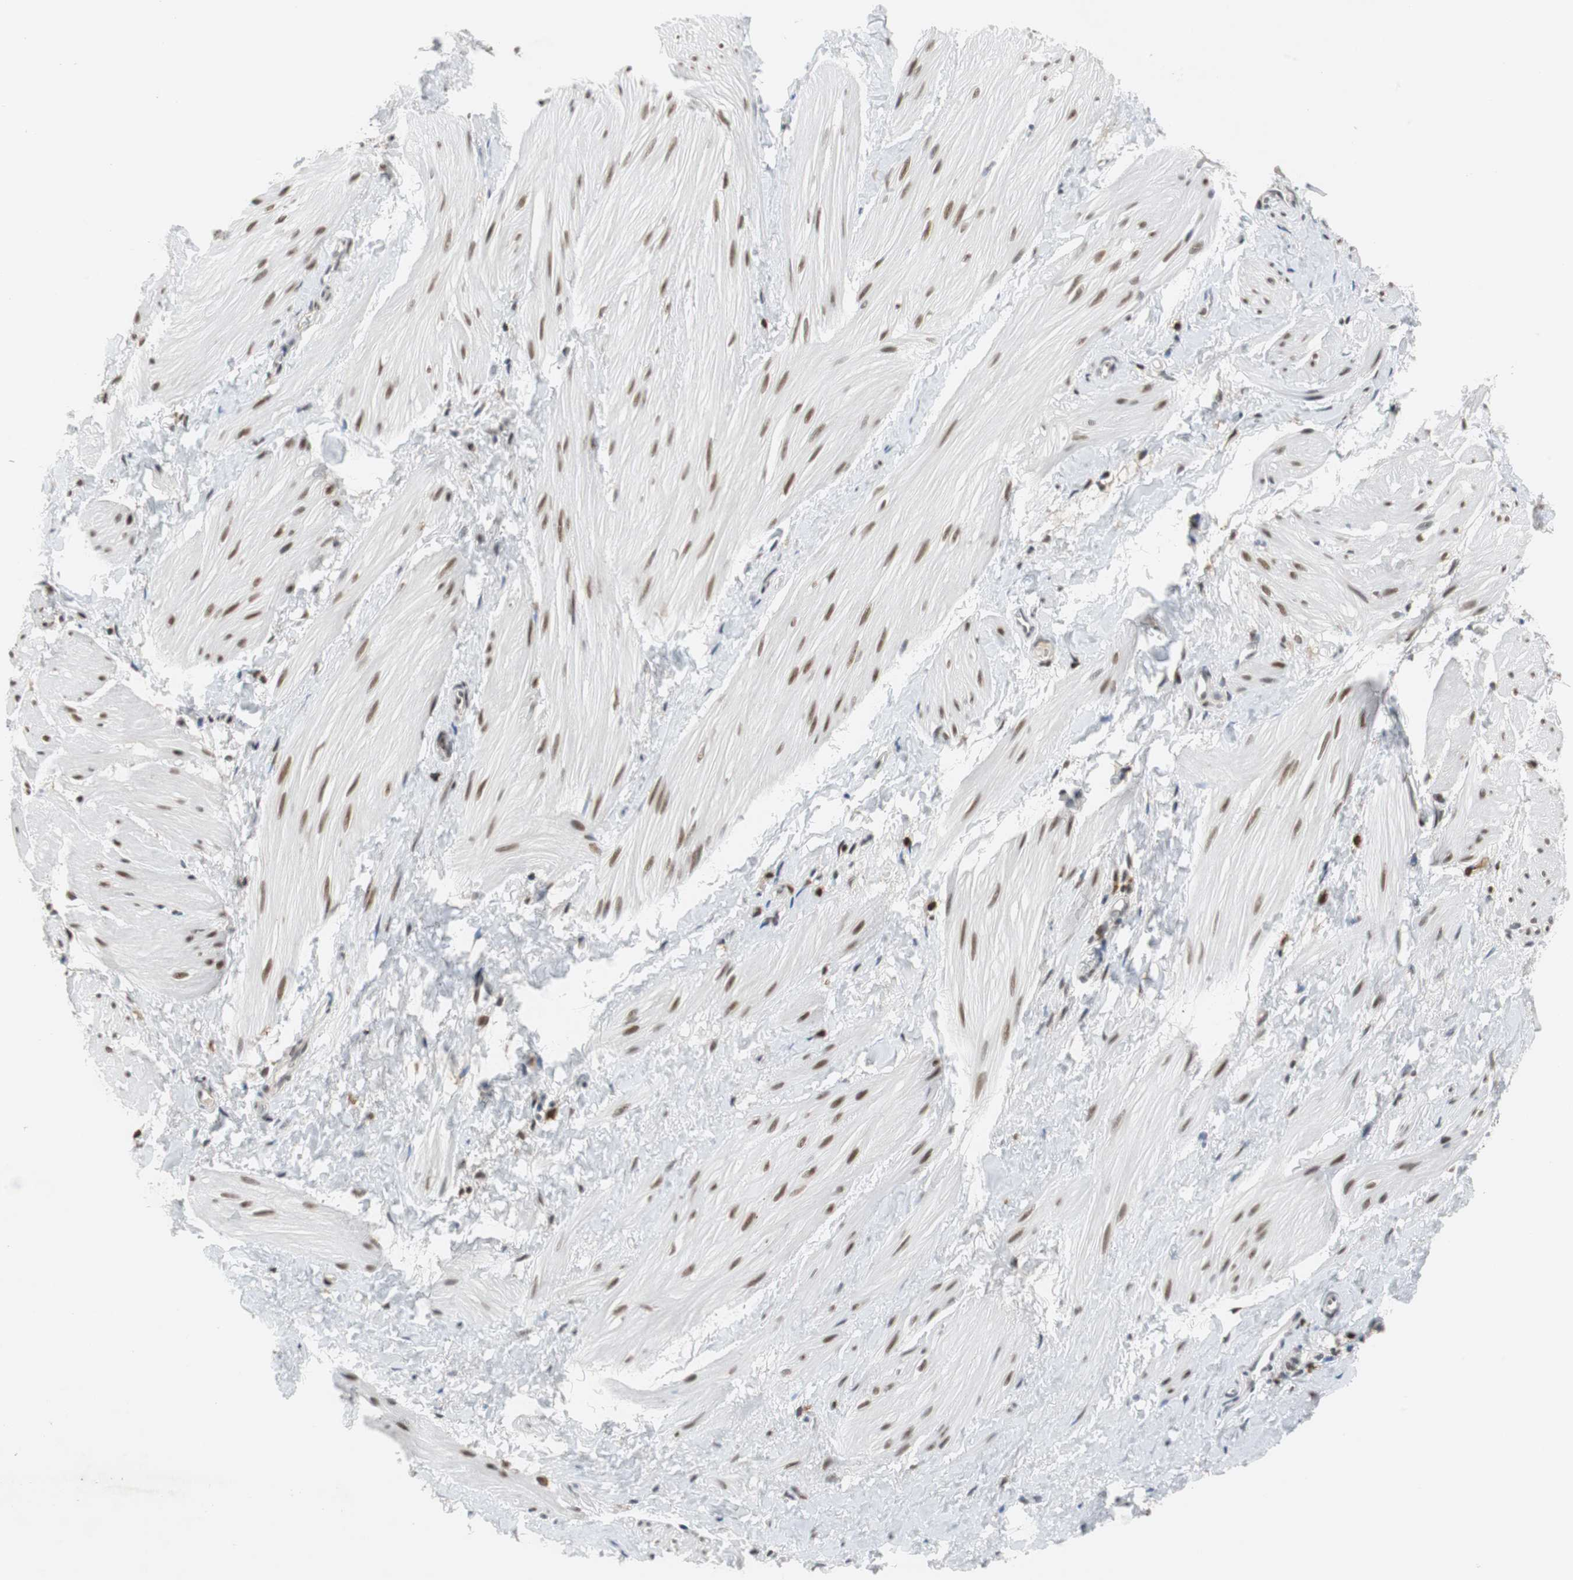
{"staining": {"intensity": "moderate", "quantity": "25%-75%", "location": "nuclear"}, "tissue": "smooth muscle", "cell_type": "Smooth muscle cells", "image_type": "normal", "snomed": [{"axis": "morphology", "description": "Normal tissue, NOS"}, {"axis": "topography", "description": "Smooth muscle"}], "caption": "Approximately 25%-75% of smooth muscle cells in unremarkable smooth muscle demonstrate moderate nuclear protein positivity as visualized by brown immunohistochemical staining.", "gene": "SIRT1", "patient": {"sex": "male", "age": 16}}